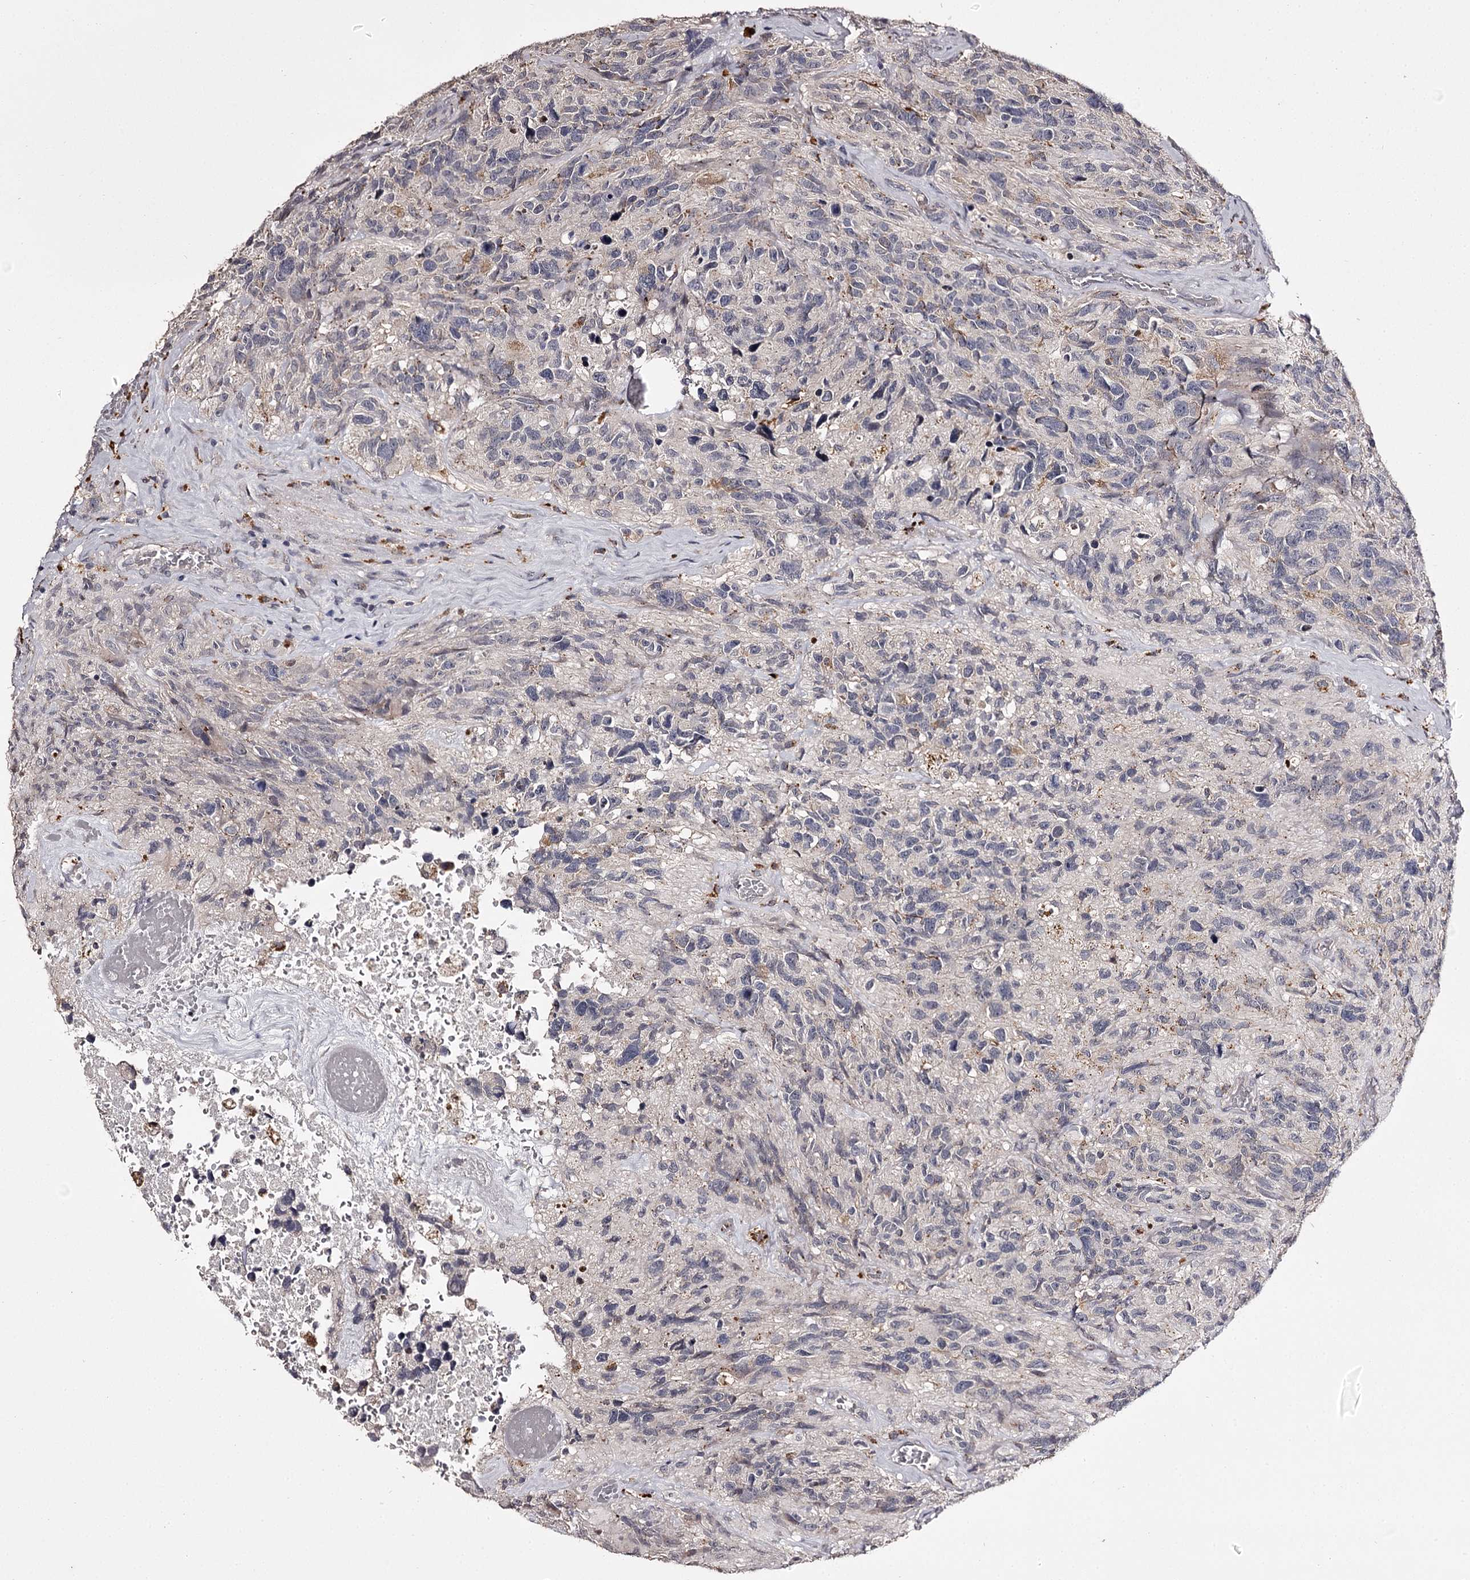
{"staining": {"intensity": "negative", "quantity": "none", "location": "none"}, "tissue": "glioma", "cell_type": "Tumor cells", "image_type": "cancer", "snomed": [{"axis": "morphology", "description": "Glioma, malignant, High grade"}, {"axis": "topography", "description": "Brain"}], "caption": "Immunohistochemistry photomicrograph of neoplastic tissue: malignant high-grade glioma stained with DAB shows no significant protein expression in tumor cells.", "gene": "SLC32A1", "patient": {"sex": "male", "age": 69}}